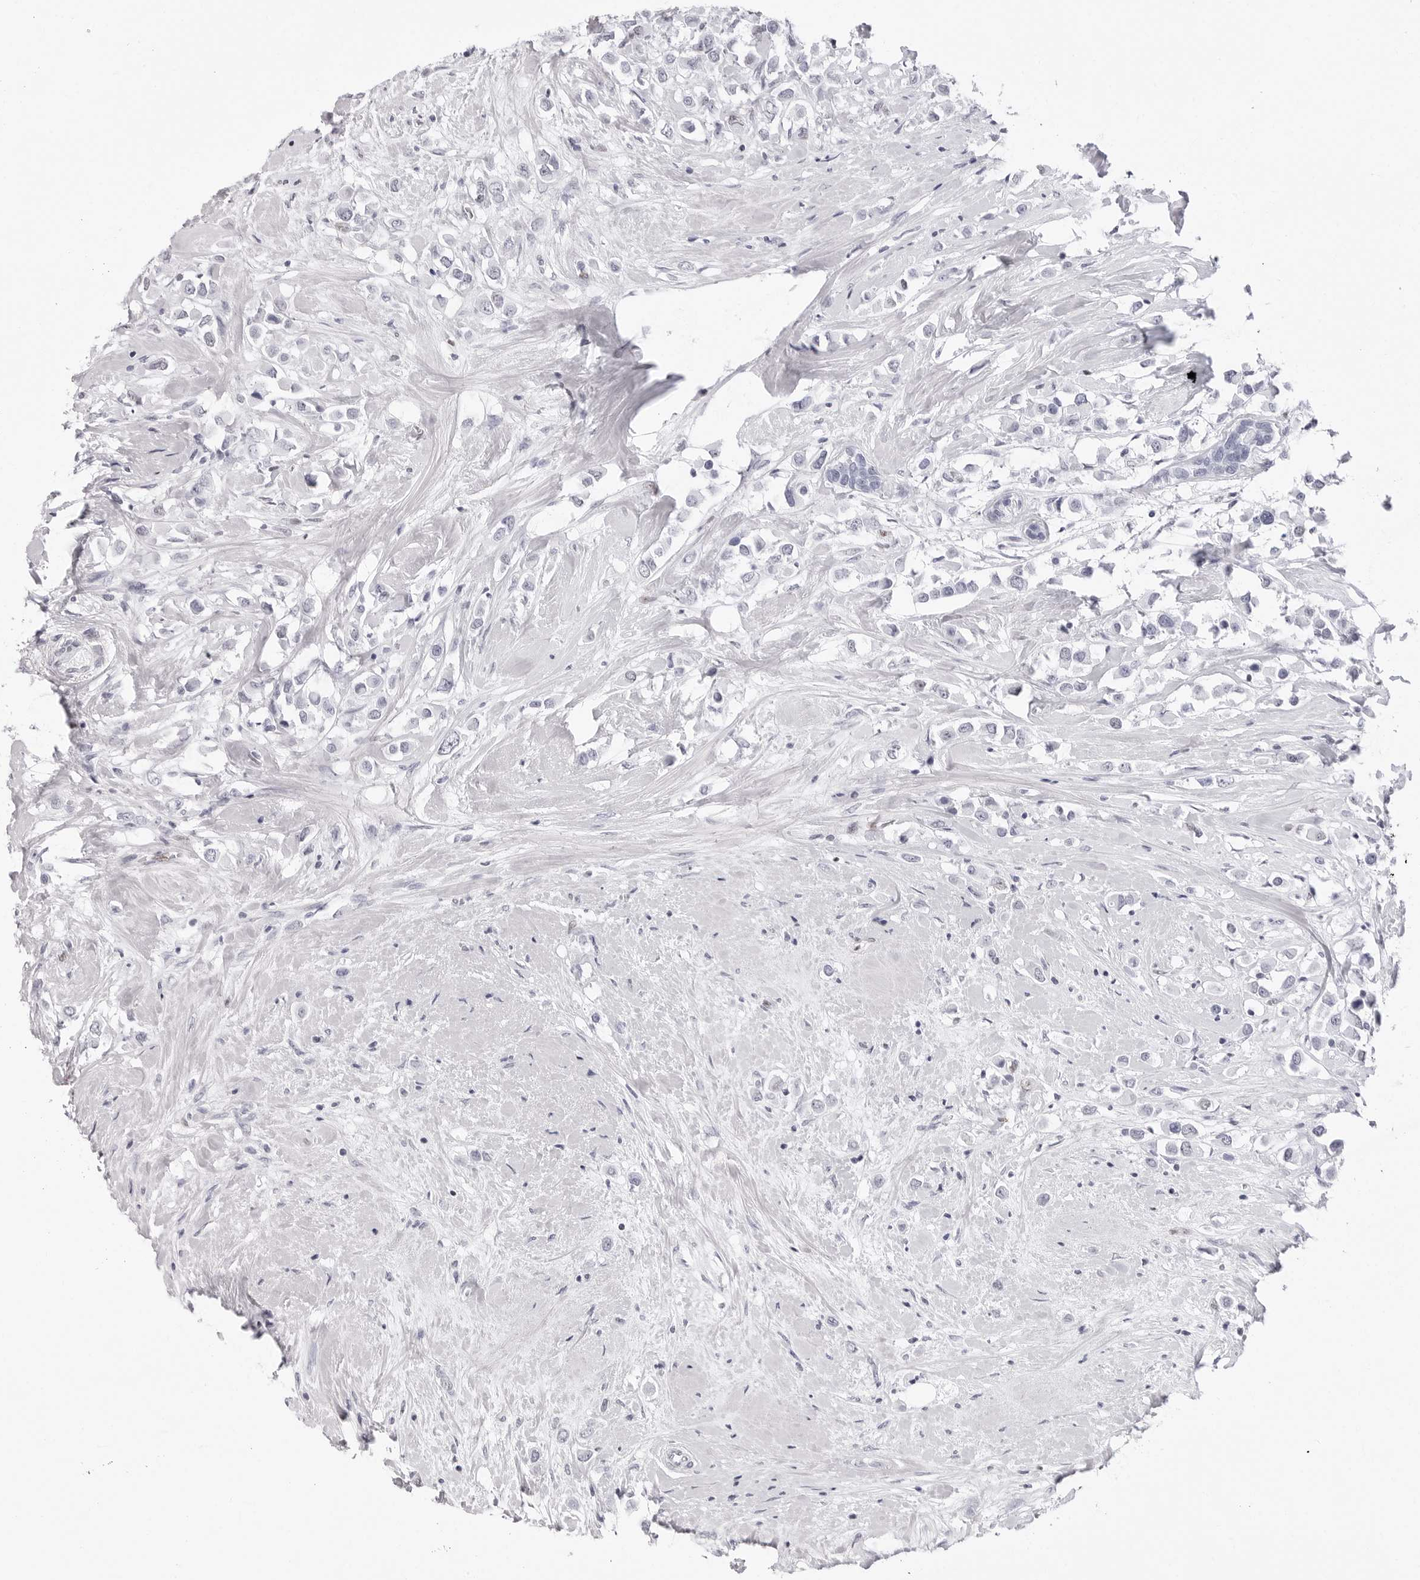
{"staining": {"intensity": "negative", "quantity": "none", "location": "none"}, "tissue": "breast cancer", "cell_type": "Tumor cells", "image_type": "cancer", "snomed": [{"axis": "morphology", "description": "Duct carcinoma"}, {"axis": "topography", "description": "Breast"}], "caption": "High power microscopy image of an immunohistochemistry (IHC) image of breast cancer, revealing no significant positivity in tumor cells.", "gene": "NASP", "patient": {"sex": "female", "age": 61}}